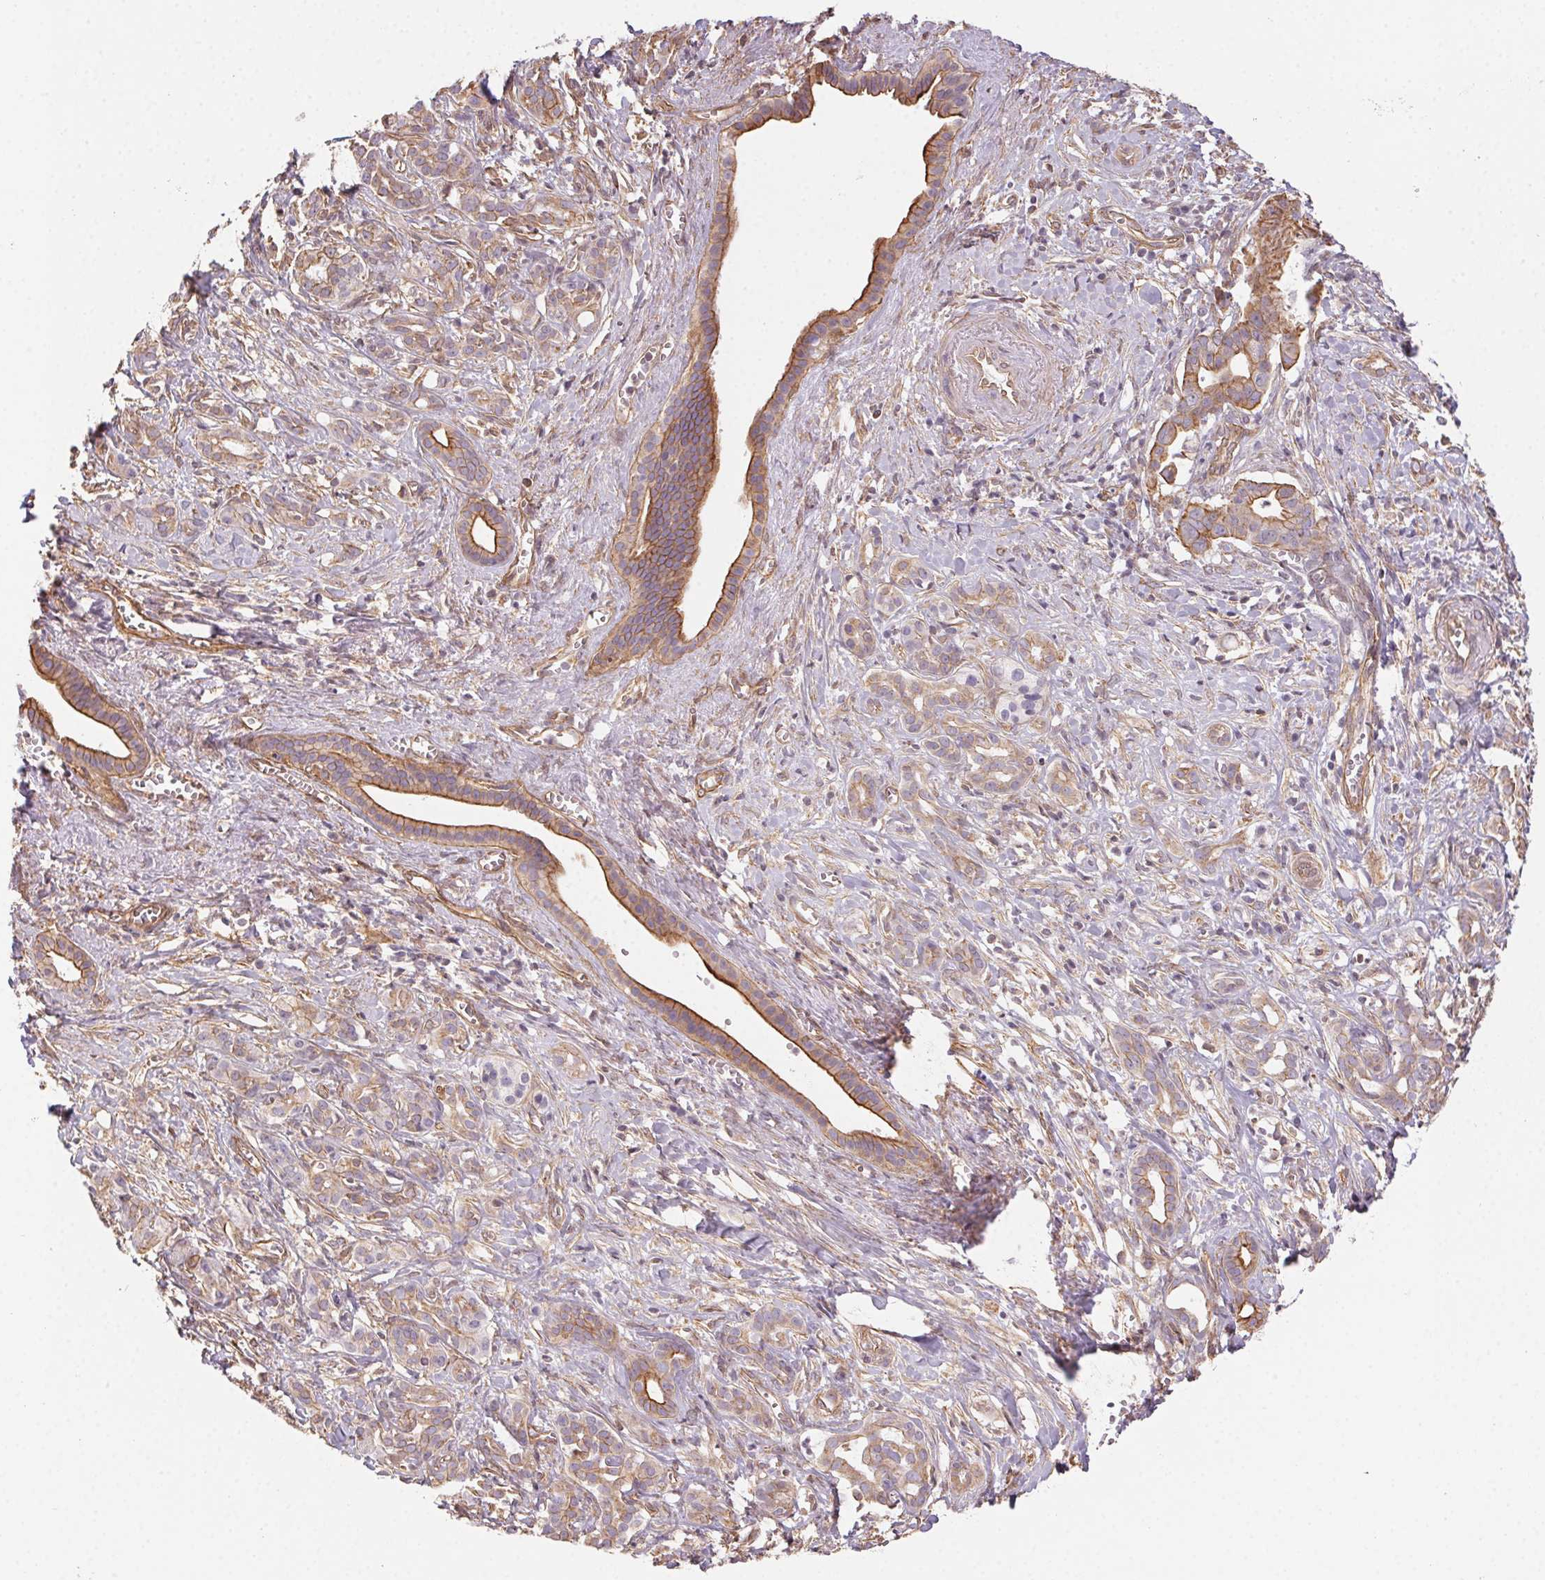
{"staining": {"intensity": "weak", "quantity": "<25%", "location": "cytoplasmic/membranous"}, "tissue": "pancreatic cancer", "cell_type": "Tumor cells", "image_type": "cancer", "snomed": [{"axis": "morphology", "description": "Adenocarcinoma, NOS"}, {"axis": "topography", "description": "Pancreas"}], "caption": "High magnification brightfield microscopy of pancreatic cancer (adenocarcinoma) stained with DAB (brown) and counterstained with hematoxylin (blue): tumor cells show no significant expression.", "gene": "PLA2G4F", "patient": {"sex": "male", "age": 61}}